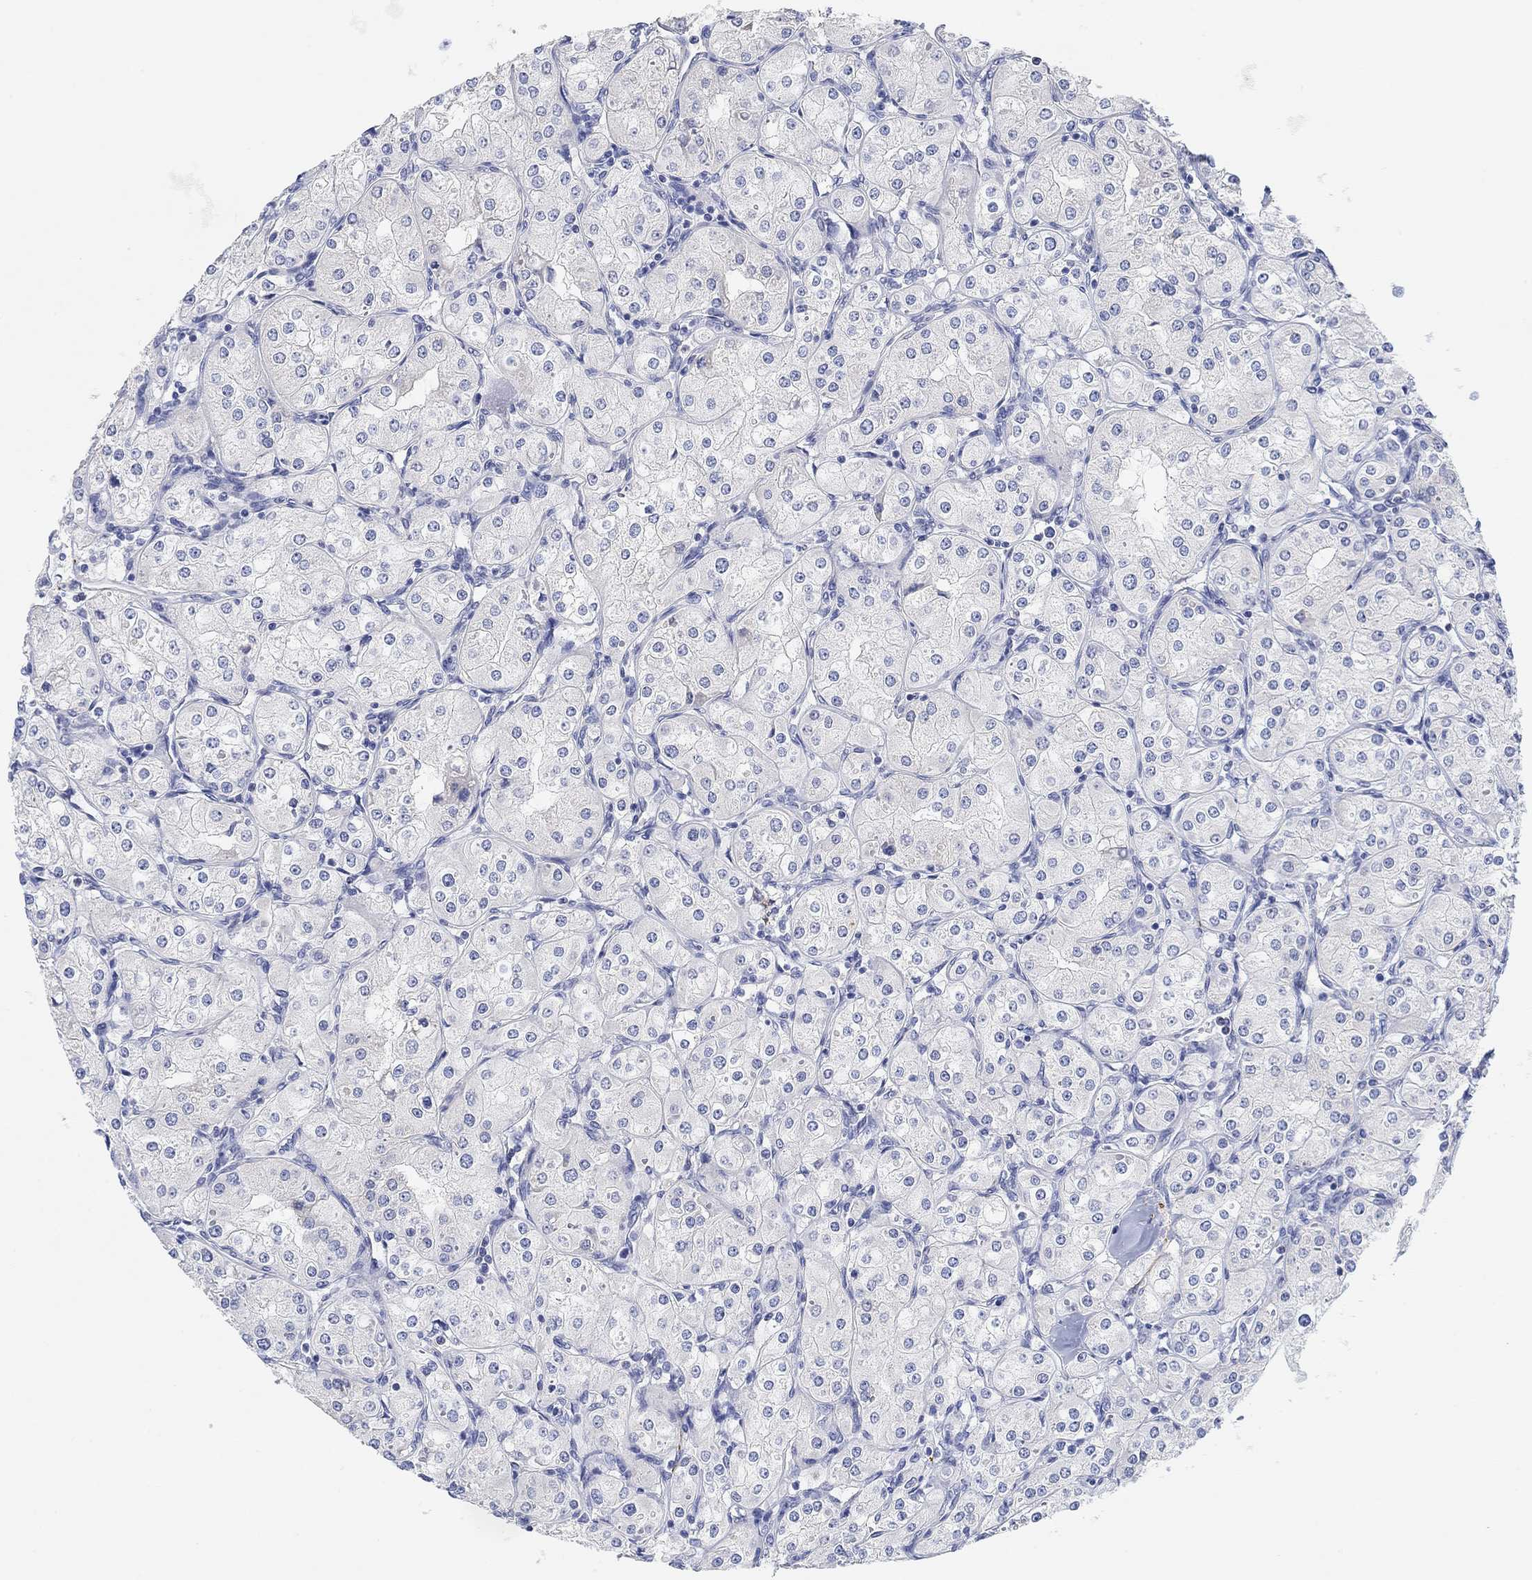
{"staining": {"intensity": "negative", "quantity": "none", "location": "none"}, "tissue": "renal cancer", "cell_type": "Tumor cells", "image_type": "cancer", "snomed": [{"axis": "morphology", "description": "Adenocarcinoma, NOS"}, {"axis": "topography", "description": "Kidney"}], "caption": "High magnification brightfield microscopy of renal cancer stained with DAB (3,3'-diaminobenzidine) (brown) and counterstained with hematoxylin (blue): tumor cells show no significant positivity.", "gene": "VAT1L", "patient": {"sex": "male", "age": 77}}